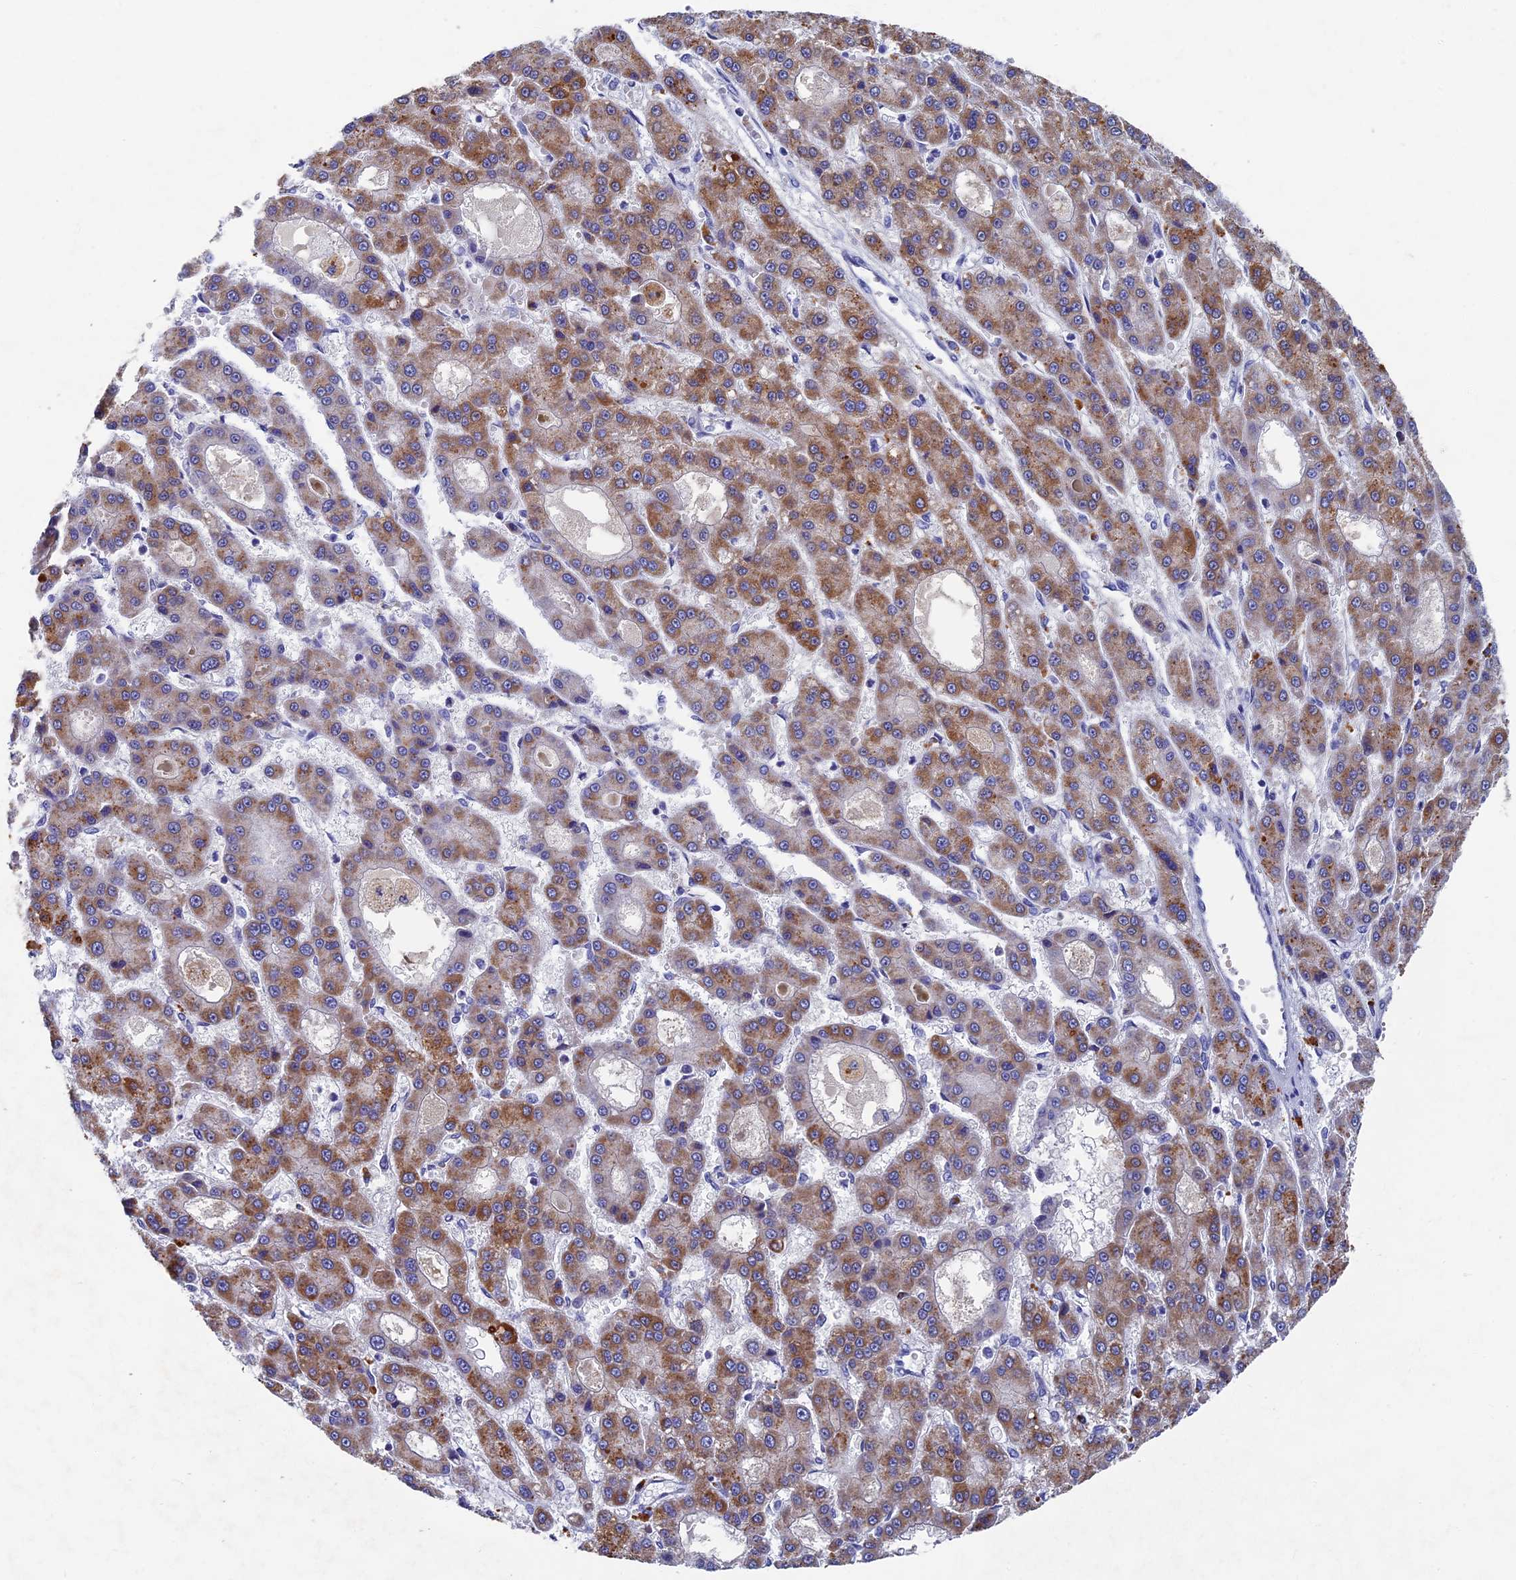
{"staining": {"intensity": "strong", "quantity": "25%-75%", "location": "cytoplasmic/membranous"}, "tissue": "liver cancer", "cell_type": "Tumor cells", "image_type": "cancer", "snomed": [{"axis": "morphology", "description": "Carcinoma, Hepatocellular, NOS"}, {"axis": "topography", "description": "Liver"}], "caption": "Brown immunohistochemical staining in human hepatocellular carcinoma (liver) reveals strong cytoplasmic/membranous positivity in approximately 25%-75% of tumor cells.", "gene": "OAT", "patient": {"sex": "male", "age": 70}}